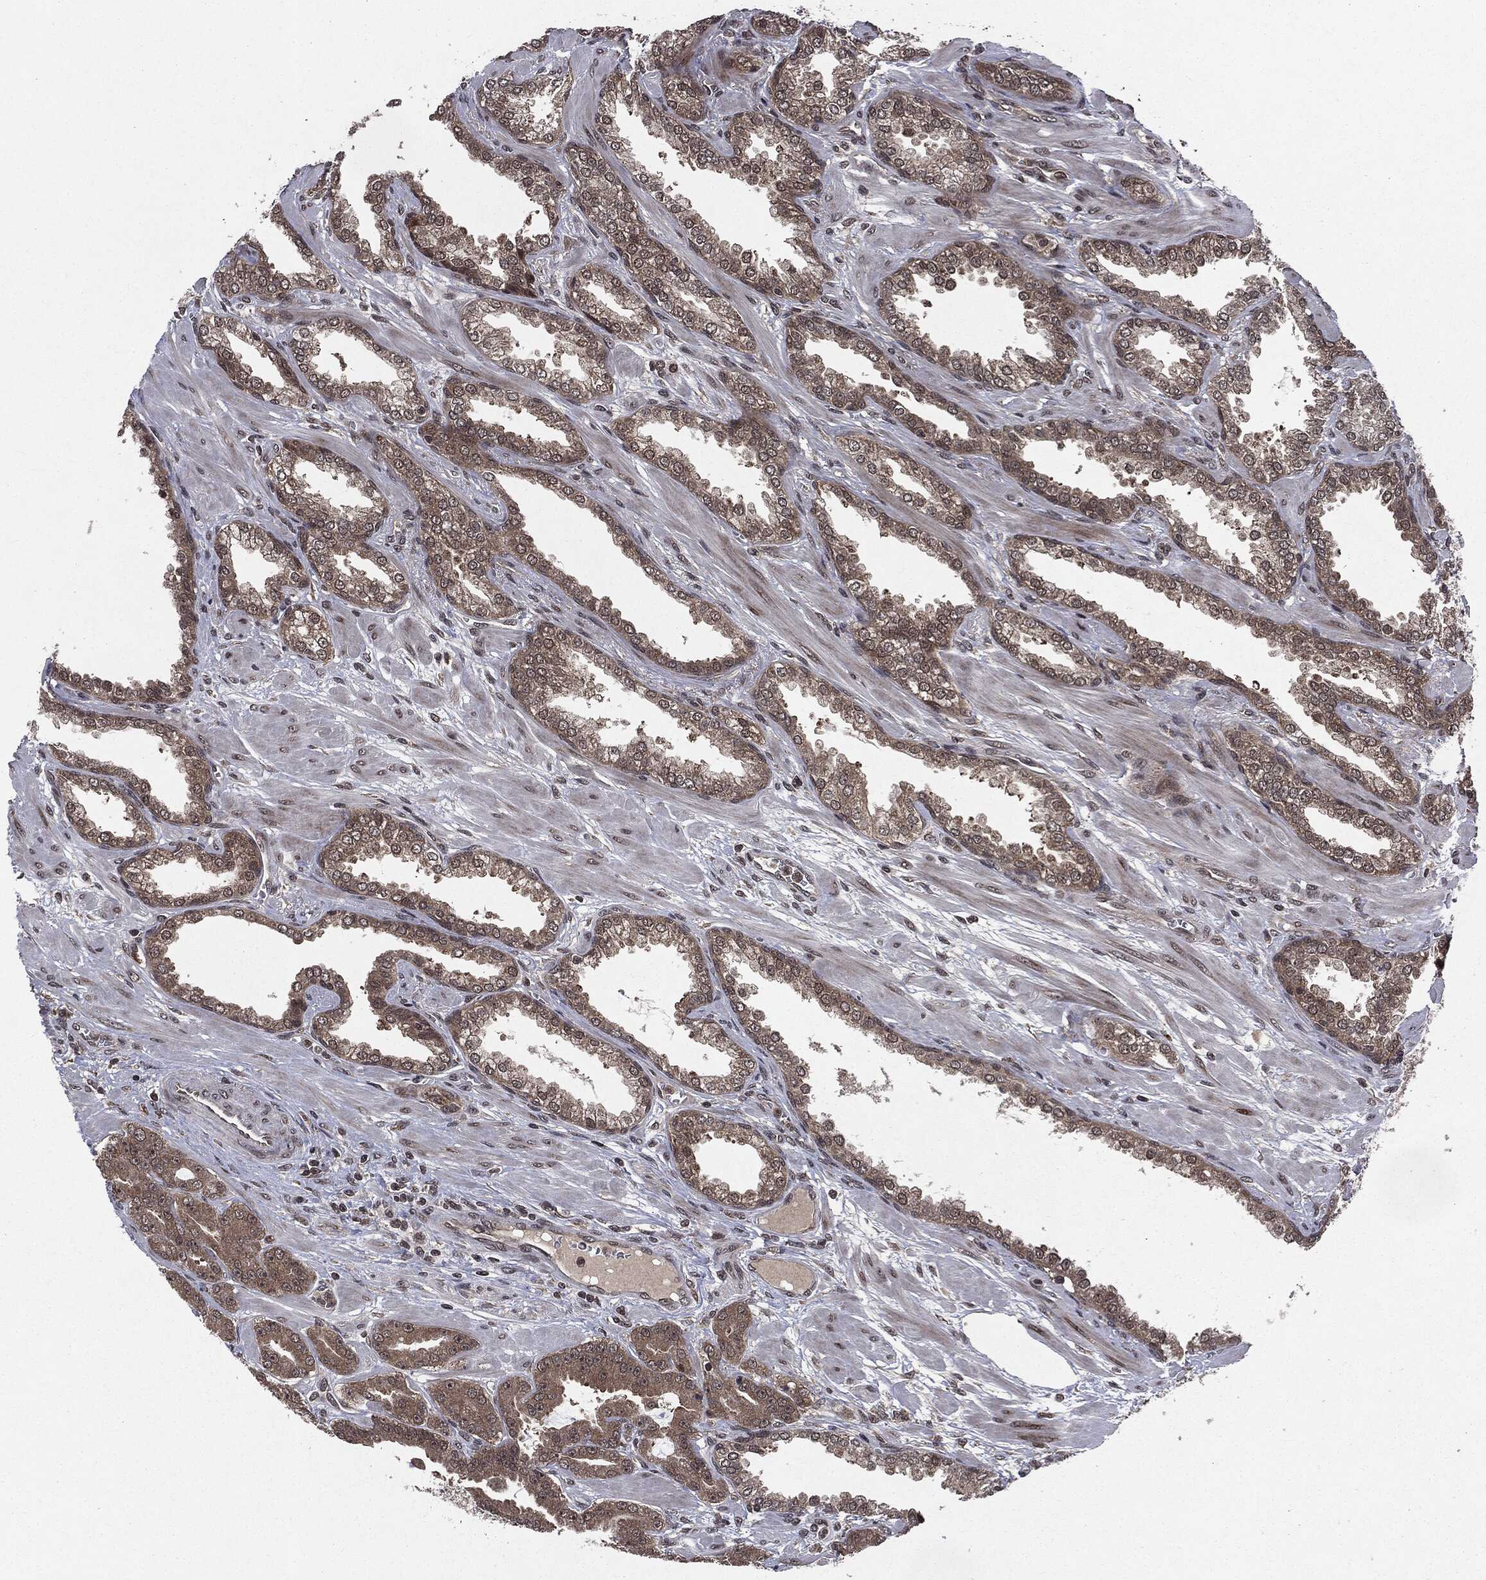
{"staining": {"intensity": "weak", "quantity": "25%-75%", "location": "cytoplasmic/membranous"}, "tissue": "prostate cancer", "cell_type": "Tumor cells", "image_type": "cancer", "snomed": [{"axis": "morphology", "description": "Adenocarcinoma, High grade"}, {"axis": "topography", "description": "Prostate"}], "caption": "Prostate cancer stained with a brown dye shows weak cytoplasmic/membranous positive expression in about 25%-75% of tumor cells.", "gene": "STAU2", "patient": {"sex": "male", "age": 60}}